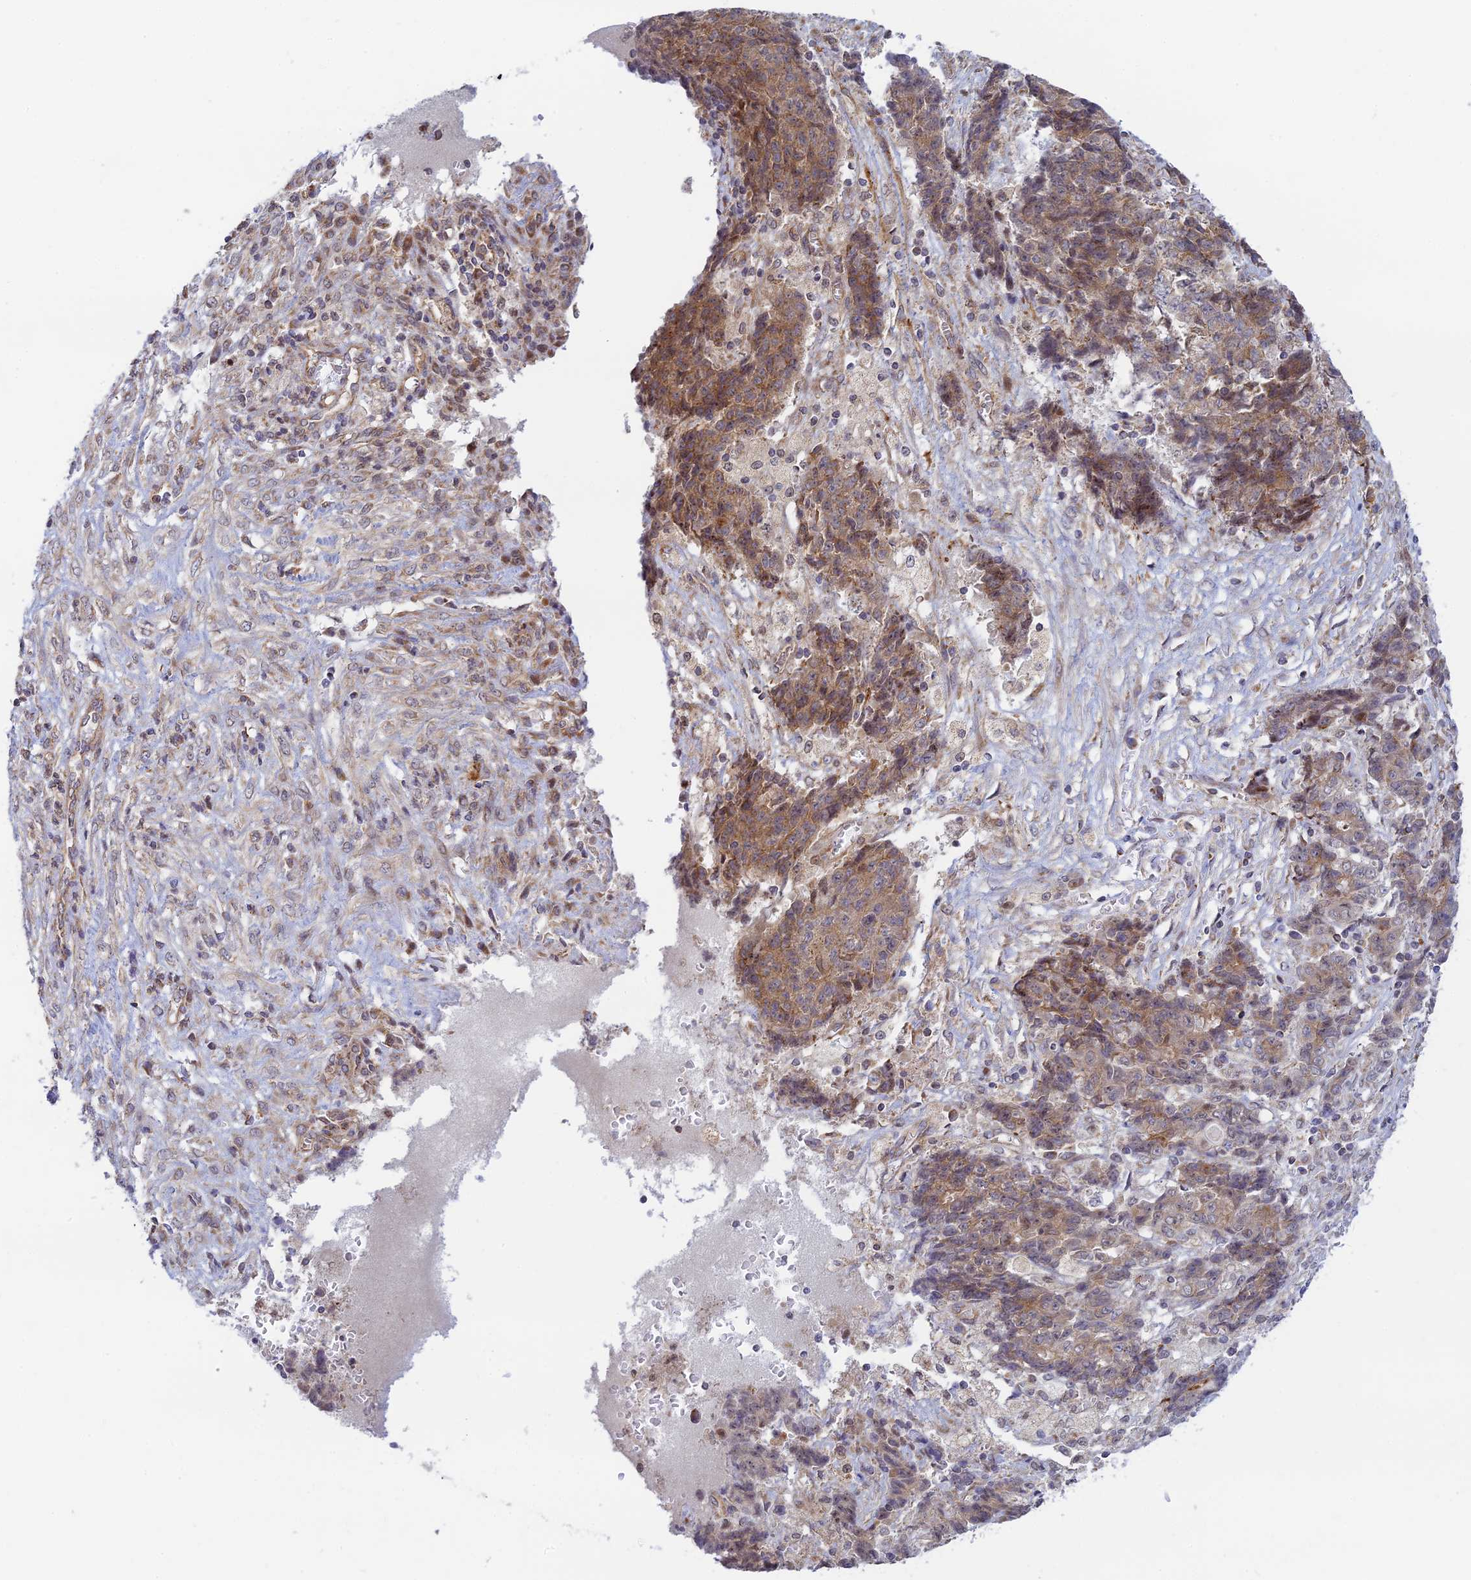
{"staining": {"intensity": "moderate", "quantity": ">75%", "location": "cytoplasmic/membranous"}, "tissue": "ovarian cancer", "cell_type": "Tumor cells", "image_type": "cancer", "snomed": [{"axis": "morphology", "description": "Carcinoma, endometroid"}, {"axis": "topography", "description": "Ovary"}], "caption": "Approximately >75% of tumor cells in human endometroid carcinoma (ovarian) display moderate cytoplasmic/membranous protein staining as visualized by brown immunohistochemical staining.", "gene": "HOOK2", "patient": {"sex": "female", "age": 42}}